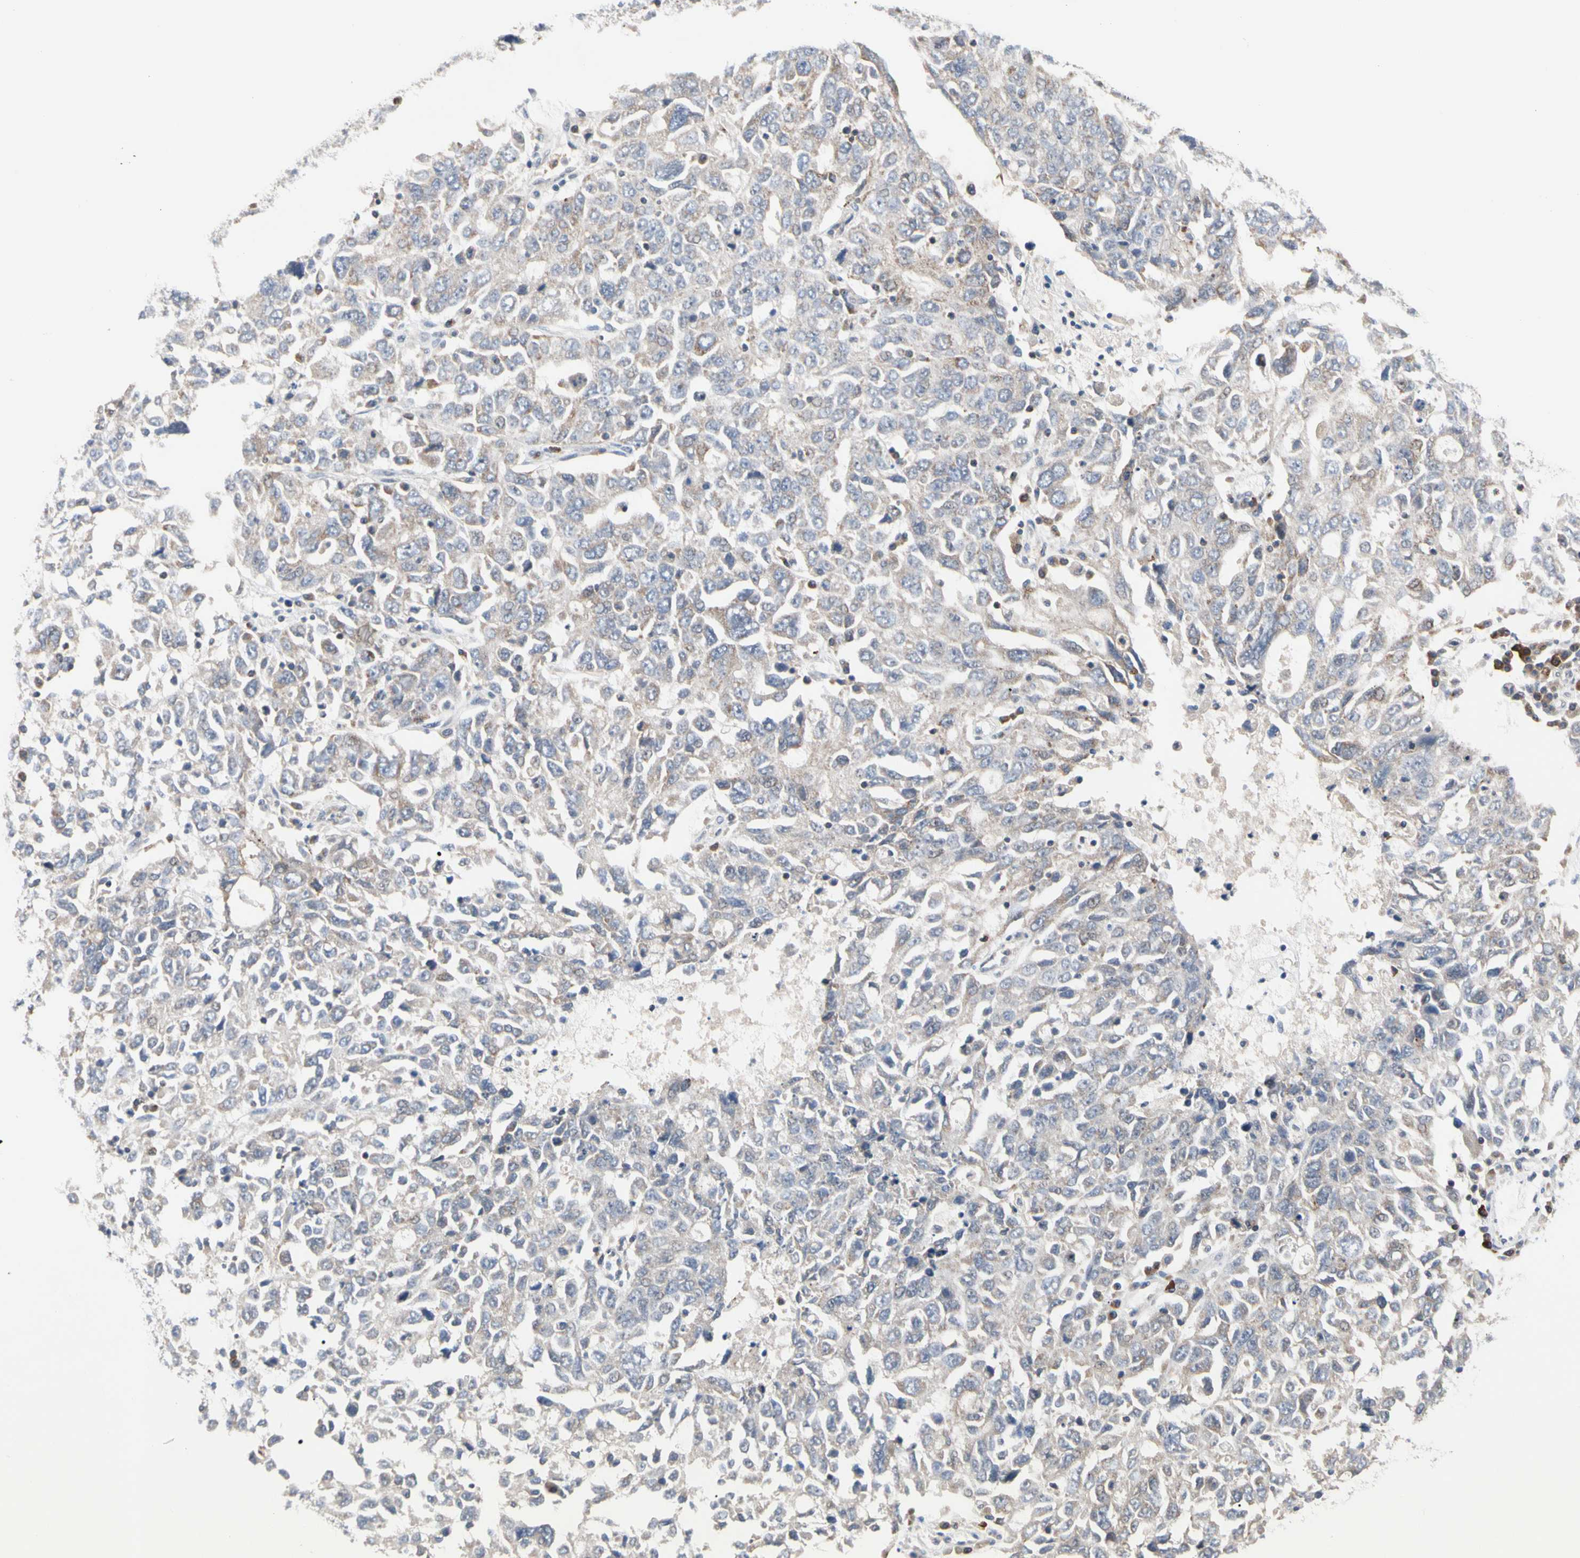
{"staining": {"intensity": "weak", "quantity": "<25%", "location": "cytoplasmic/membranous"}, "tissue": "ovarian cancer", "cell_type": "Tumor cells", "image_type": "cancer", "snomed": [{"axis": "morphology", "description": "Carcinoma, endometroid"}, {"axis": "topography", "description": "Ovary"}], "caption": "Tumor cells show no significant staining in endometroid carcinoma (ovarian).", "gene": "MCL1", "patient": {"sex": "female", "age": 62}}